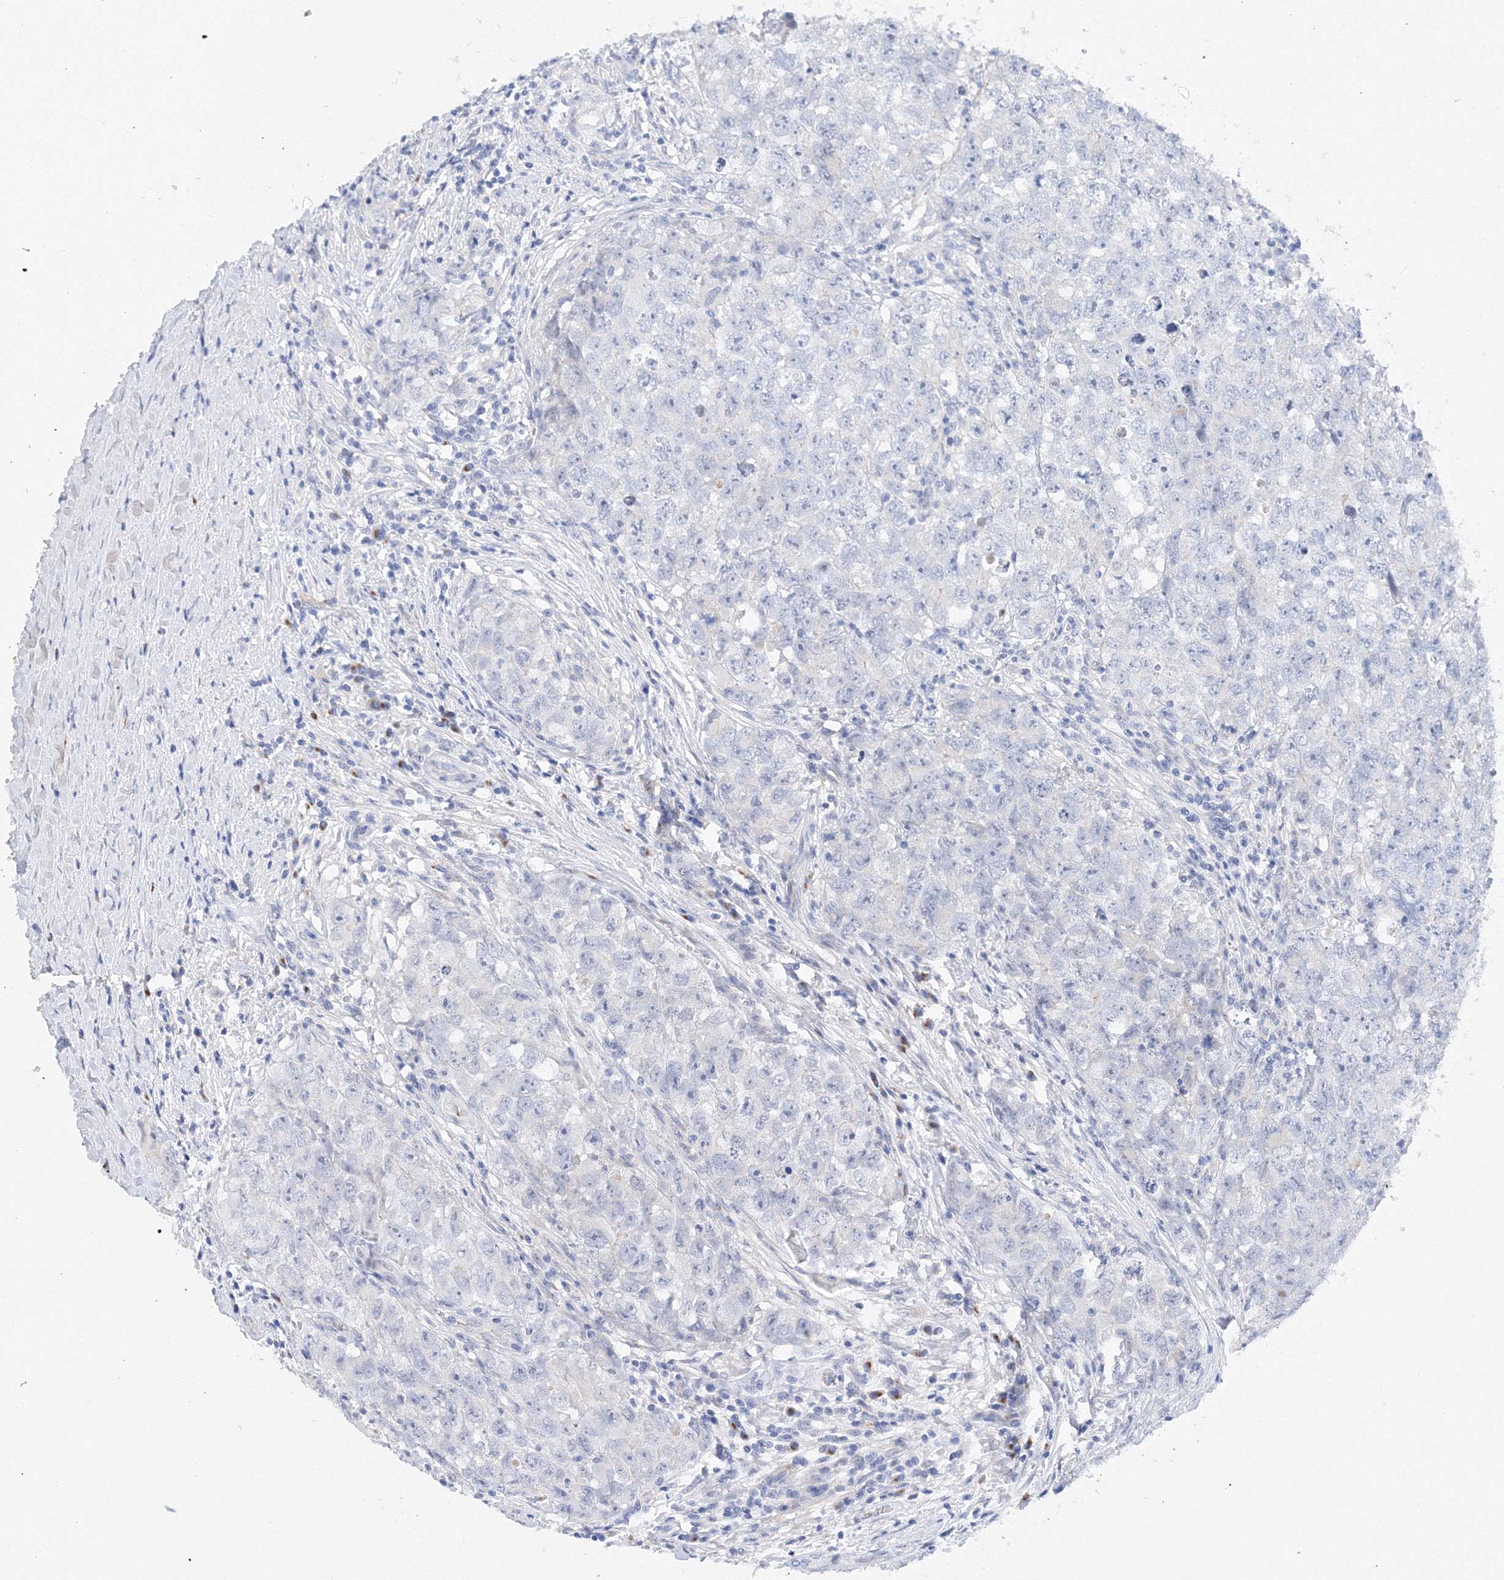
{"staining": {"intensity": "negative", "quantity": "none", "location": "none"}, "tissue": "testis cancer", "cell_type": "Tumor cells", "image_type": "cancer", "snomed": [{"axis": "morphology", "description": "Seminoma, NOS"}, {"axis": "morphology", "description": "Carcinoma, Embryonal, NOS"}, {"axis": "topography", "description": "Testis"}], "caption": "A high-resolution image shows immunohistochemistry (IHC) staining of testis cancer (seminoma), which reveals no significant expression in tumor cells. (Brightfield microscopy of DAB (3,3'-diaminobenzidine) immunohistochemistry (IHC) at high magnification).", "gene": "TAMM41", "patient": {"sex": "male", "age": 43}}